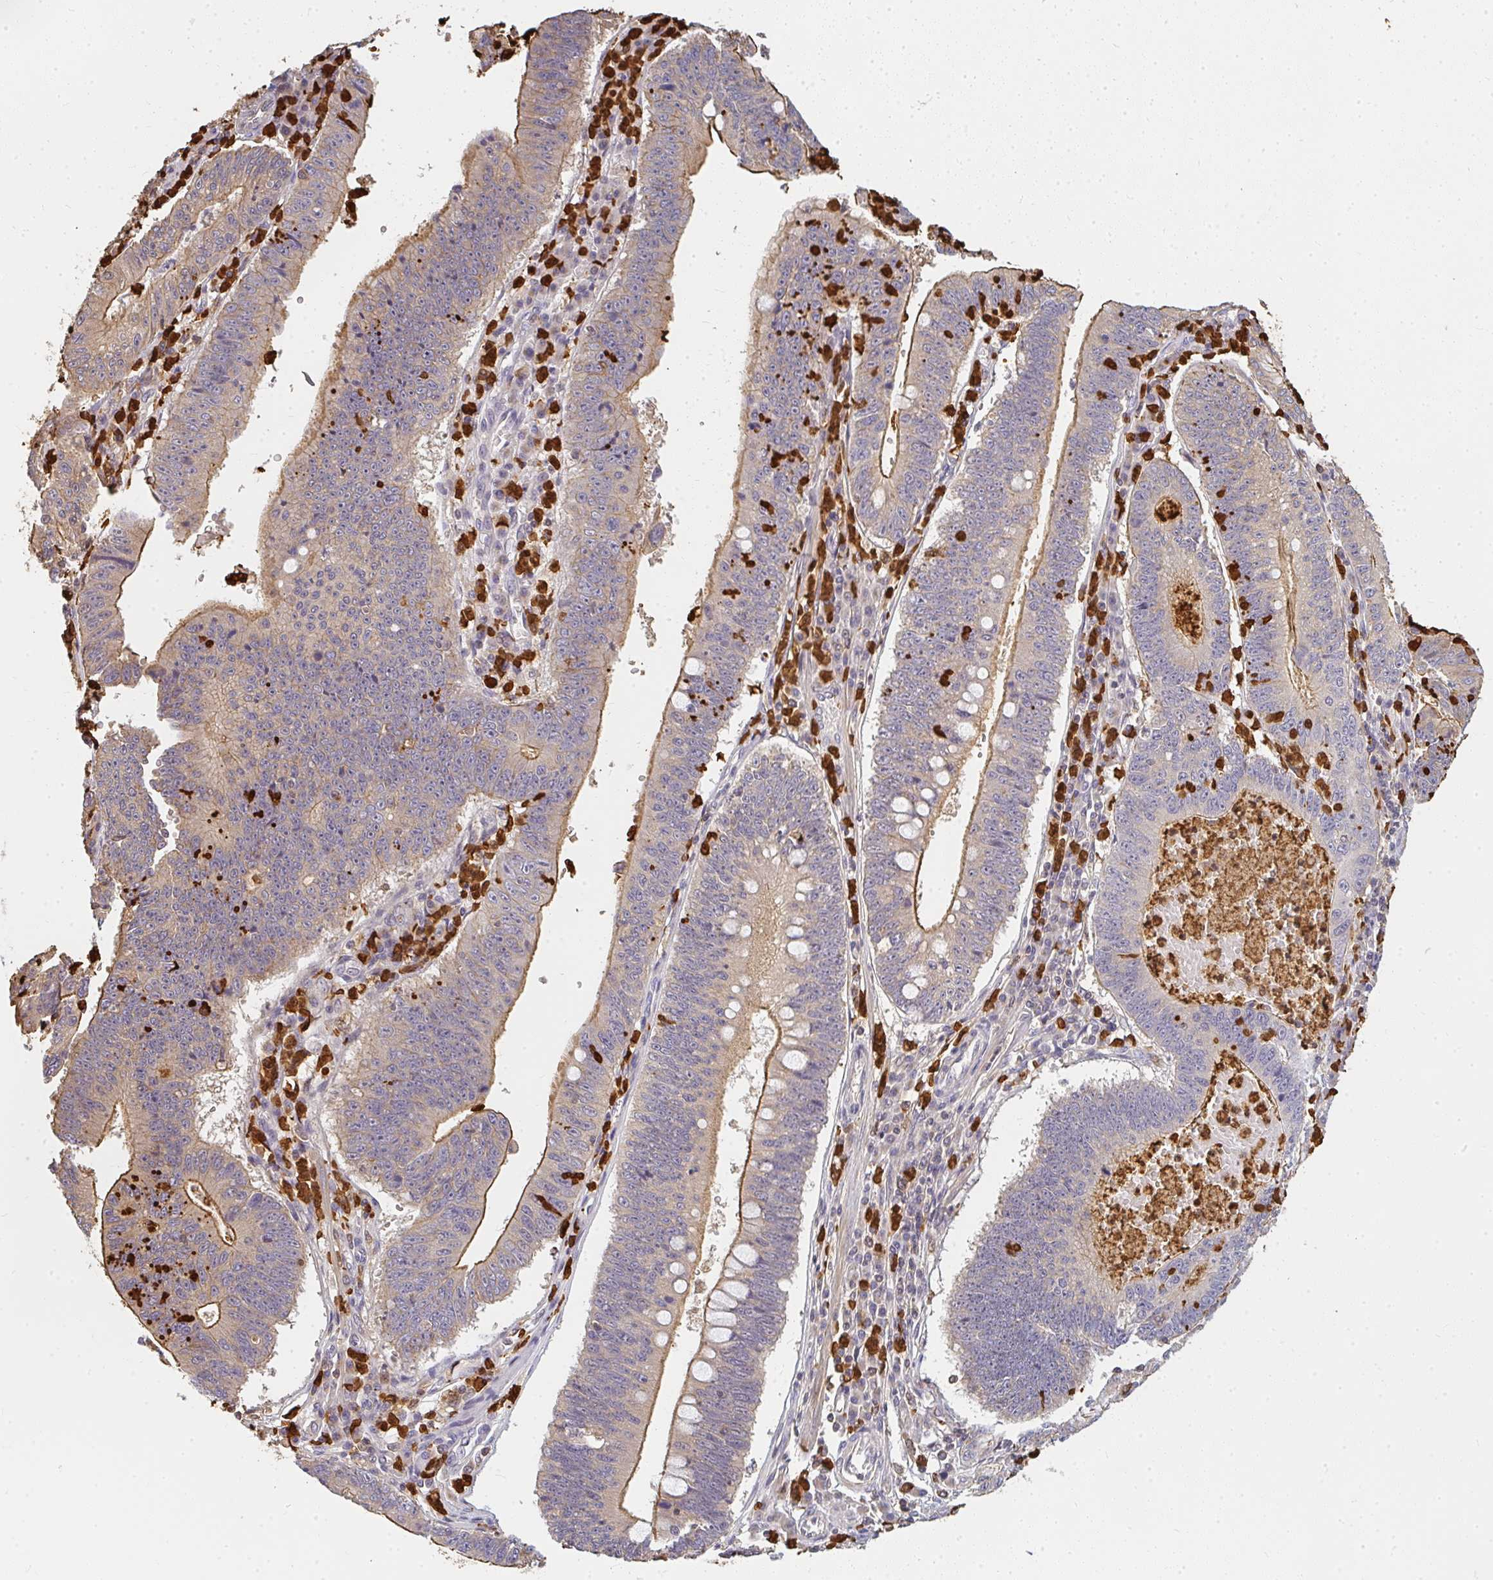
{"staining": {"intensity": "moderate", "quantity": "25%-75%", "location": "cytoplasmic/membranous"}, "tissue": "stomach cancer", "cell_type": "Tumor cells", "image_type": "cancer", "snomed": [{"axis": "morphology", "description": "Adenocarcinoma, NOS"}, {"axis": "topography", "description": "Stomach"}], "caption": "Immunohistochemistry (IHC) photomicrograph of stomach adenocarcinoma stained for a protein (brown), which demonstrates medium levels of moderate cytoplasmic/membranous staining in approximately 25%-75% of tumor cells.", "gene": "CNTRL", "patient": {"sex": "male", "age": 59}}